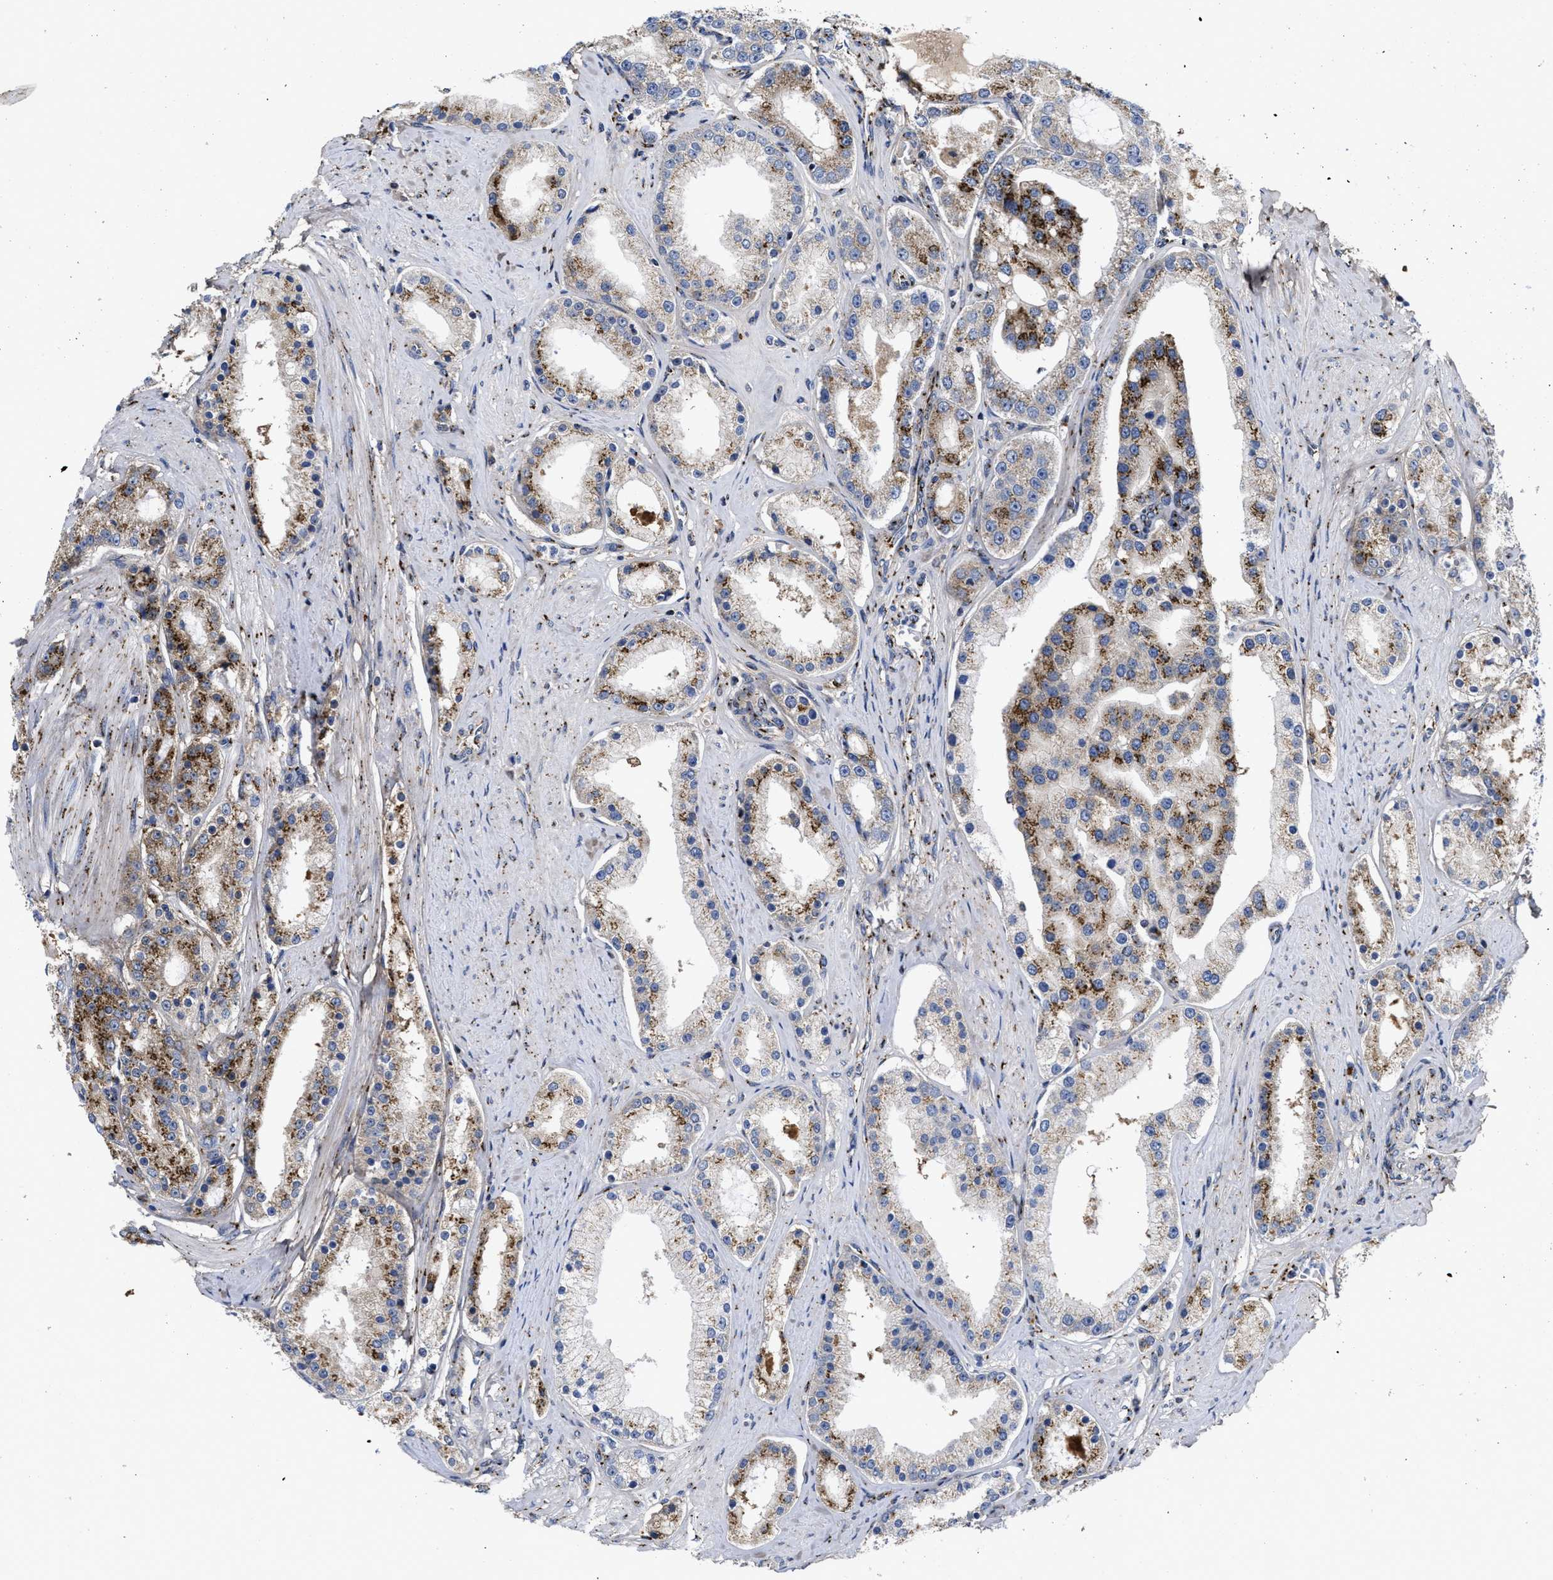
{"staining": {"intensity": "strong", "quantity": "25%-75%", "location": "cytoplasmic/membranous"}, "tissue": "prostate cancer", "cell_type": "Tumor cells", "image_type": "cancer", "snomed": [{"axis": "morphology", "description": "Adenocarcinoma, Low grade"}, {"axis": "topography", "description": "Prostate"}], "caption": "The image reveals immunohistochemical staining of low-grade adenocarcinoma (prostate). There is strong cytoplasmic/membranous expression is present in approximately 25%-75% of tumor cells. The staining is performed using DAB brown chromogen to label protein expression. The nuclei are counter-stained blue using hematoxylin.", "gene": "ZNF70", "patient": {"sex": "male", "age": 63}}